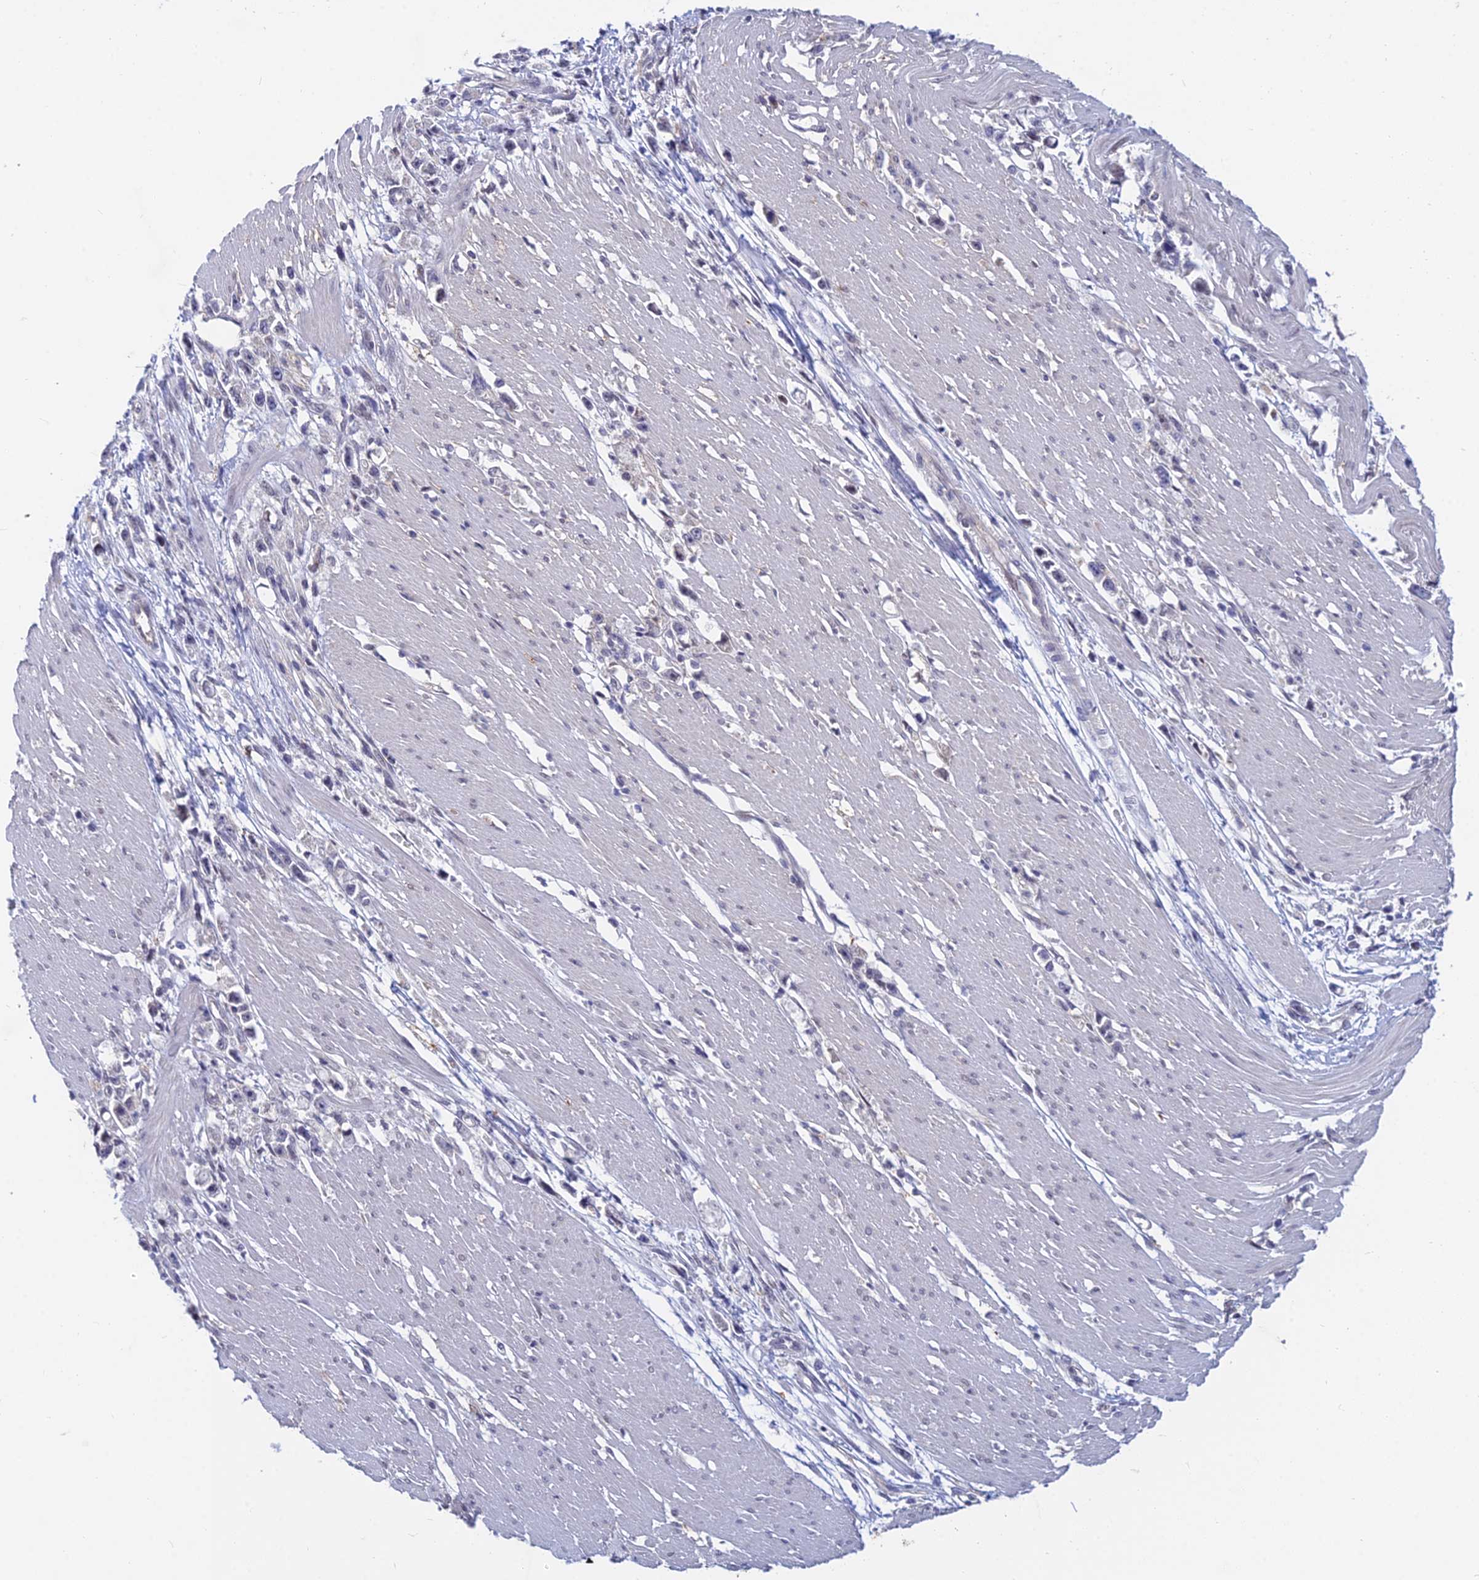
{"staining": {"intensity": "negative", "quantity": "none", "location": "none"}, "tissue": "stomach cancer", "cell_type": "Tumor cells", "image_type": "cancer", "snomed": [{"axis": "morphology", "description": "Adenocarcinoma, NOS"}, {"axis": "topography", "description": "Stomach"}], "caption": "Image shows no protein expression in tumor cells of stomach cancer (adenocarcinoma) tissue. (Stains: DAB immunohistochemistry (IHC) with hematoxylin counter stain, Microscopy: brightfield microscopy at high magnification).", "gene": "B3GALT4", "patient": {"sex": "female", "age": 59}}